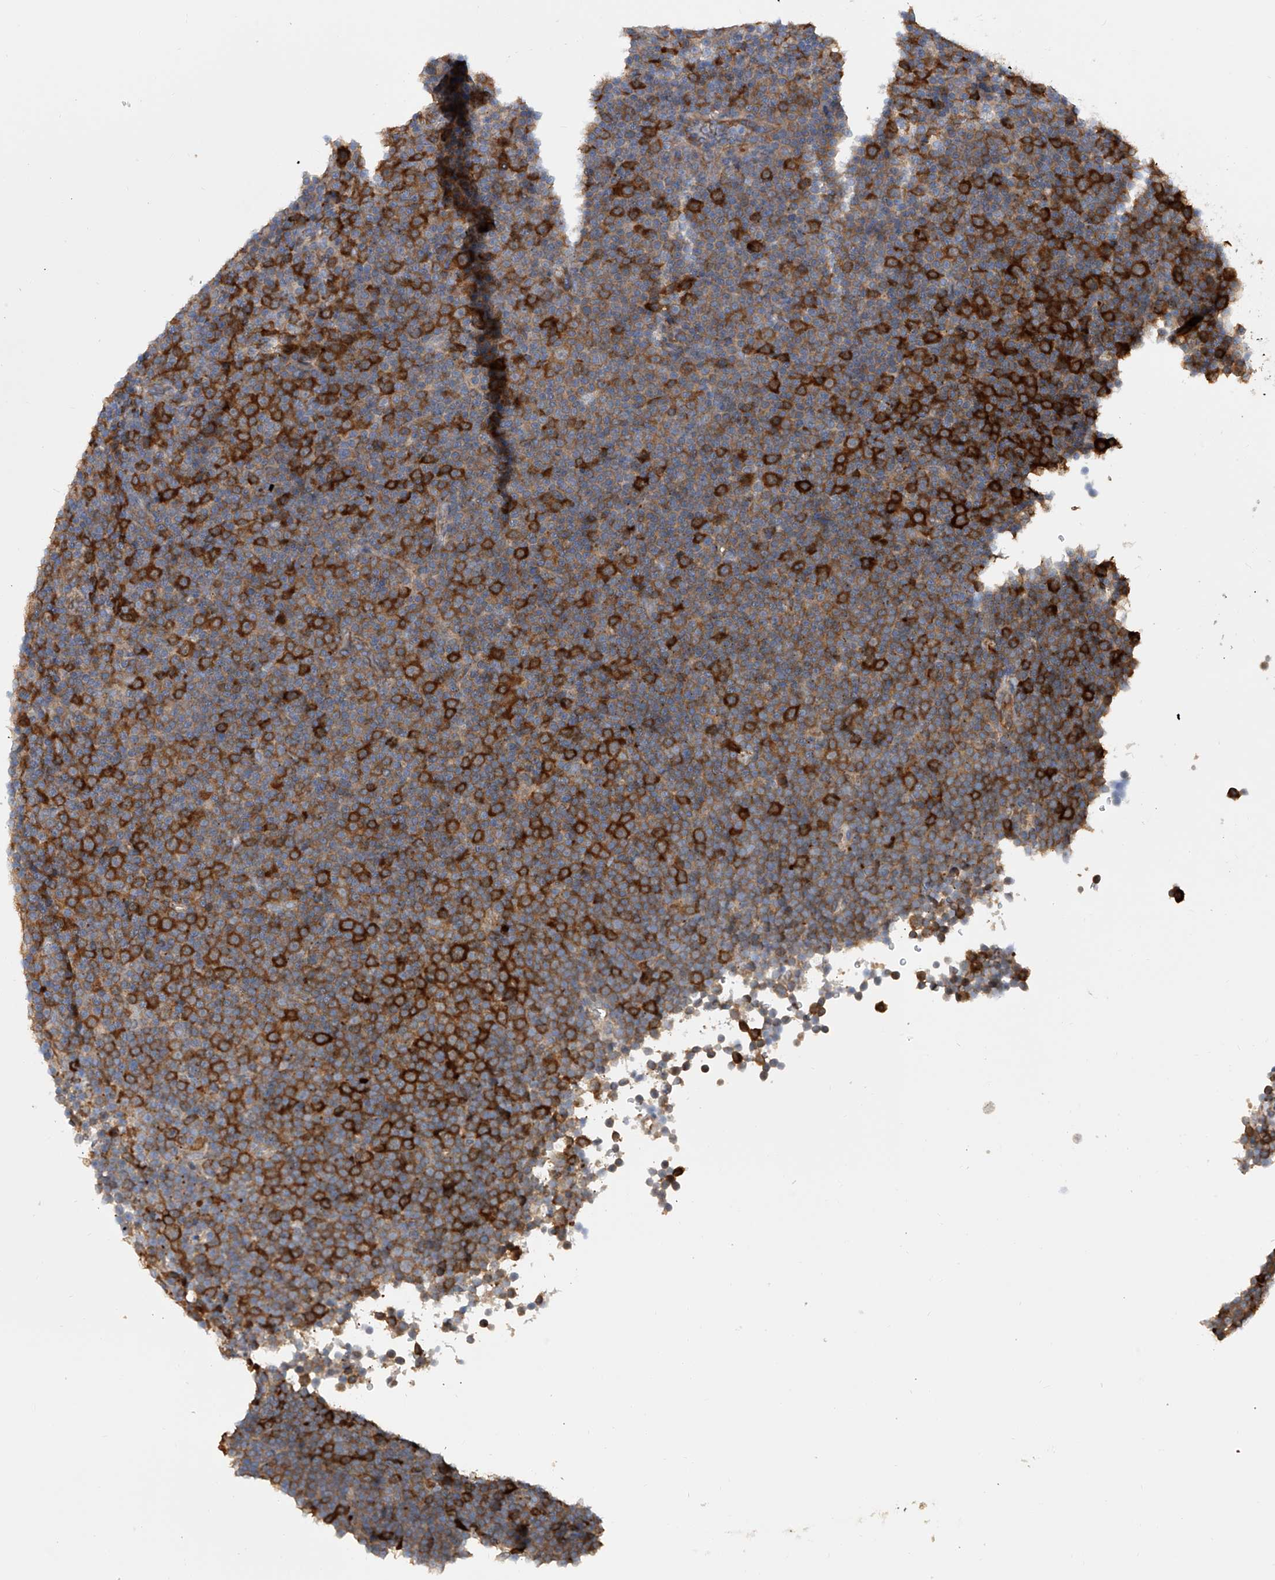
{"staining": {"intensity": "strong", "quantity": "25%-75%", "location": "cytoplasmic/membranous"}, "tissue": "lymphoma", "cell_type": "Tumor cells", "image_type": "cancer", "snomed": [{"axis": "morphology", "description": "Malignant lymphoma, non-Hodgkin's type, Low grade"}, {"axis": "topography", "description": "Lymph node"}], "caption": "Tumor cells exhibit high levels of strong cytoplasmic/membranous expression in approximately 25%-75% of cells in low-grade malignant lymphoma, non-Hodgkin's type. (brown staining indicates protein expression, while blue staining denotes nuclei).", "gene": "NUDT17", "patient": {"sex": "female", "age": 67}}